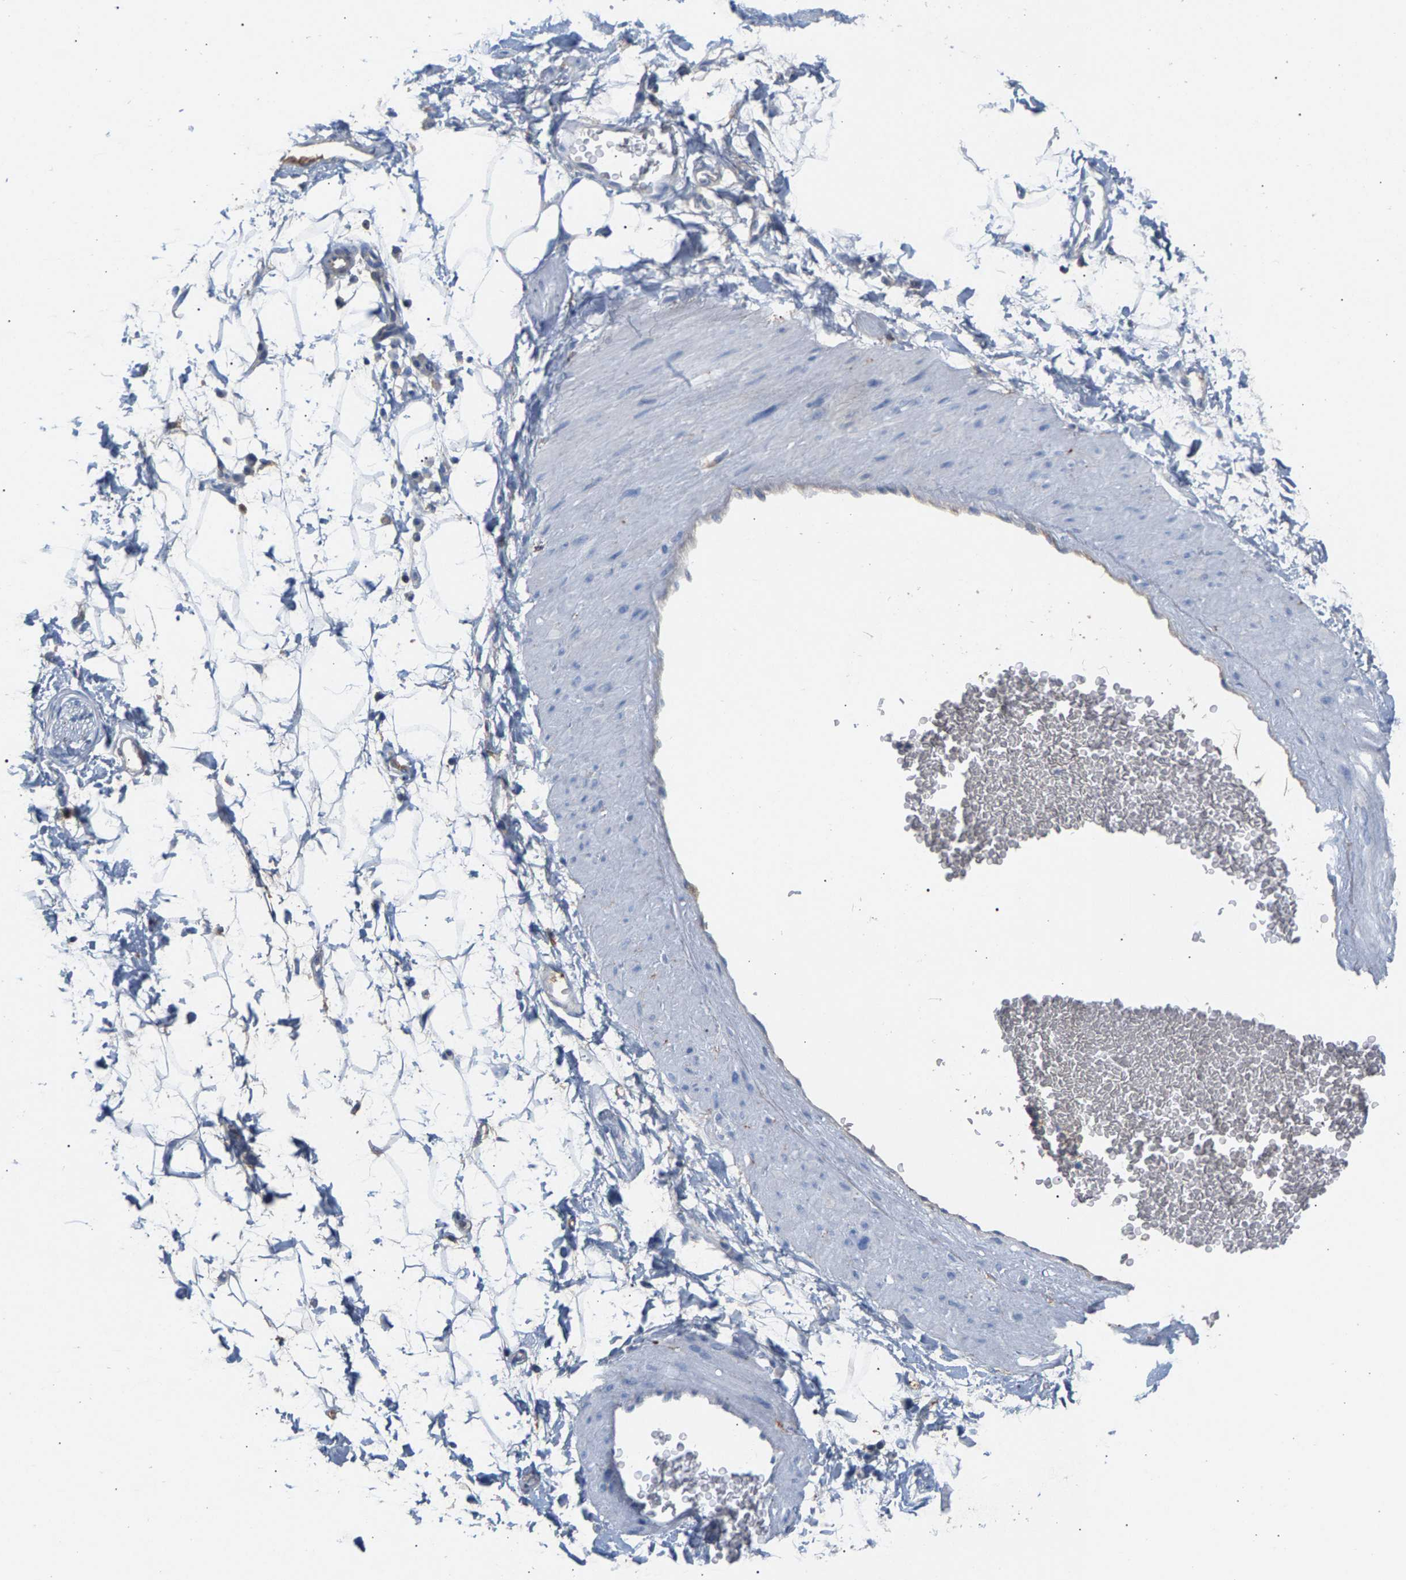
{"staining": {"intensity": "negative", "quantity": "none", "location": "none"}, "tissue": "adipose tissue", "cell_type": "Adipocytes", "image_type": "normal", "snomed": [{"axis": "morphology", "description": "Normal tissue, NOS"}, {"axis": "topography", "description": "Soft tissue"}], "caption": "The micrograph exhibits no significant expression in adipocytes of adipose tissue.", "gene": "APOH", "patient": {"sex": "male", "age": 72}}